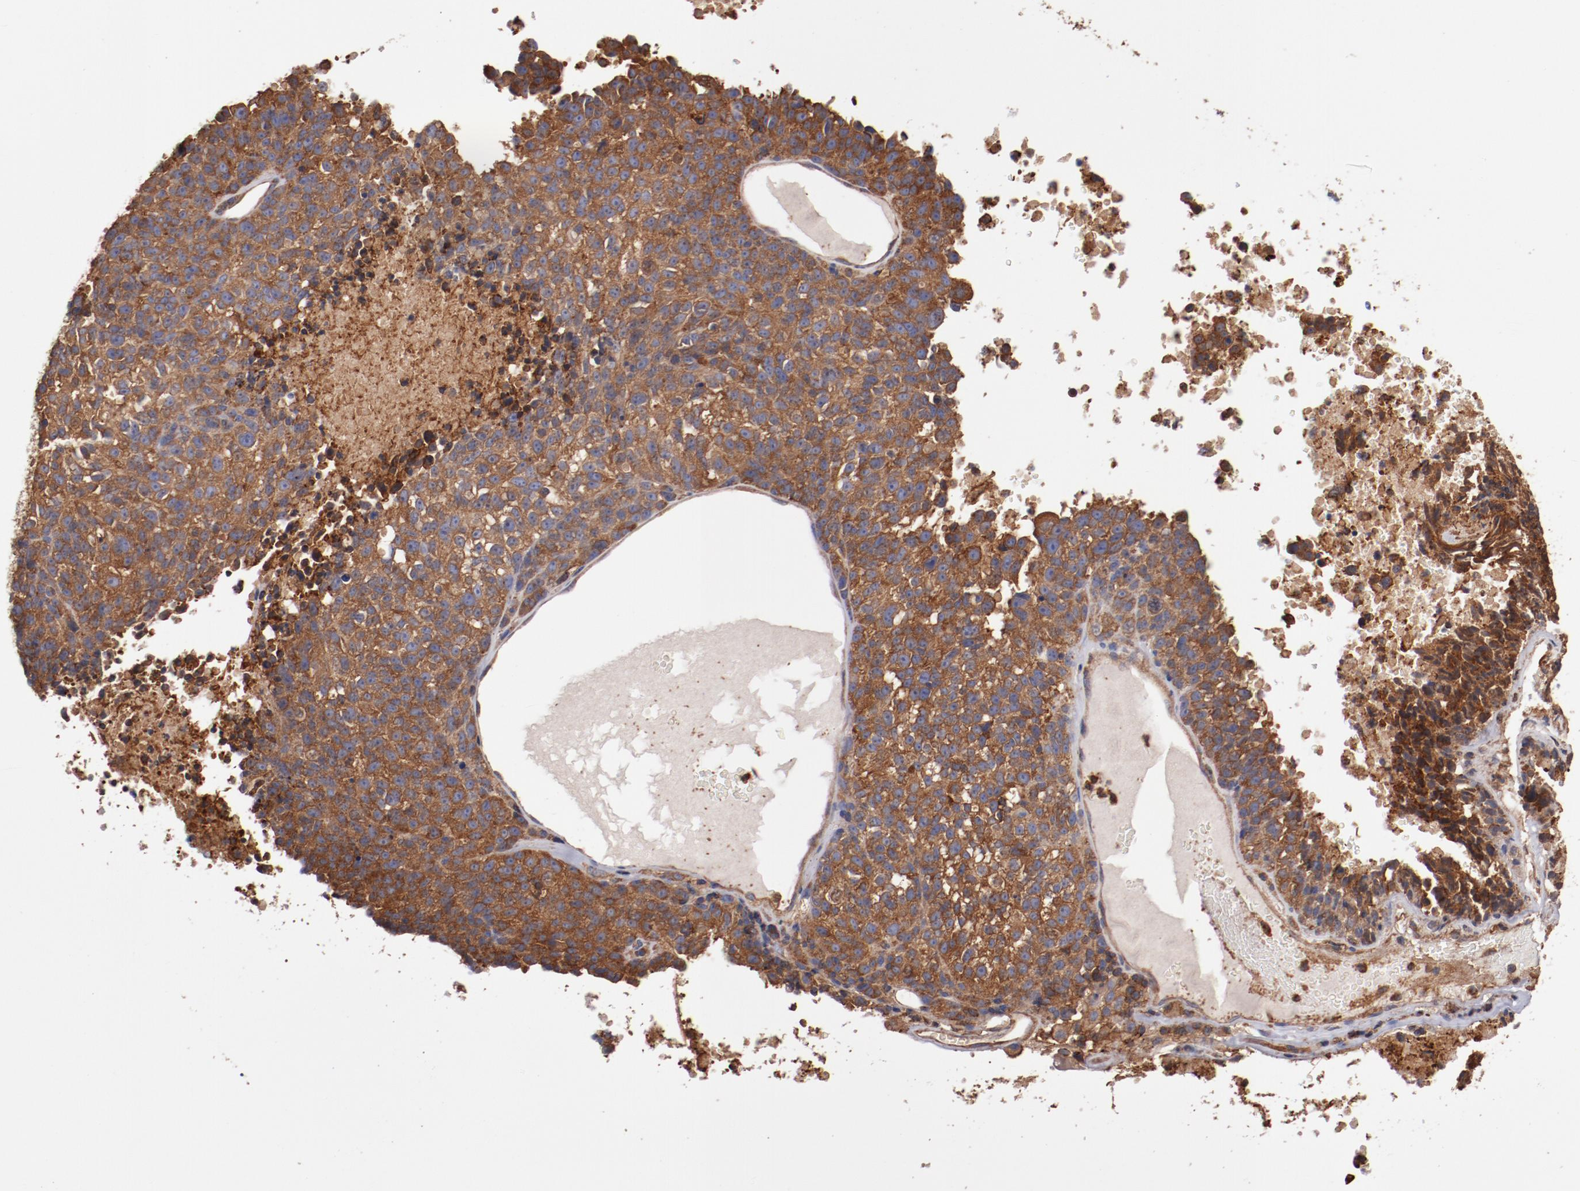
{"staining": {"intensity": "strong", "quantity": ">75%", "location": "cytoplasmic/membranous"}, "tissue": "melanoma", "cell_type": "Tumor cells", "image_type": "cancer", "snomed": [{"axis": "morphology", "description": "Malignant melanoma, Metastatic site"}, {"axis": "topography", "description": "Cerebral cortex"}], "caption": "Melanoma stained with a brown dye displays strong cytoplasmic/membranous positive staining in approximately >75% of tumor cells.", "gene": "TMOD3", "patient": {"sex": "female", "age": 52}}